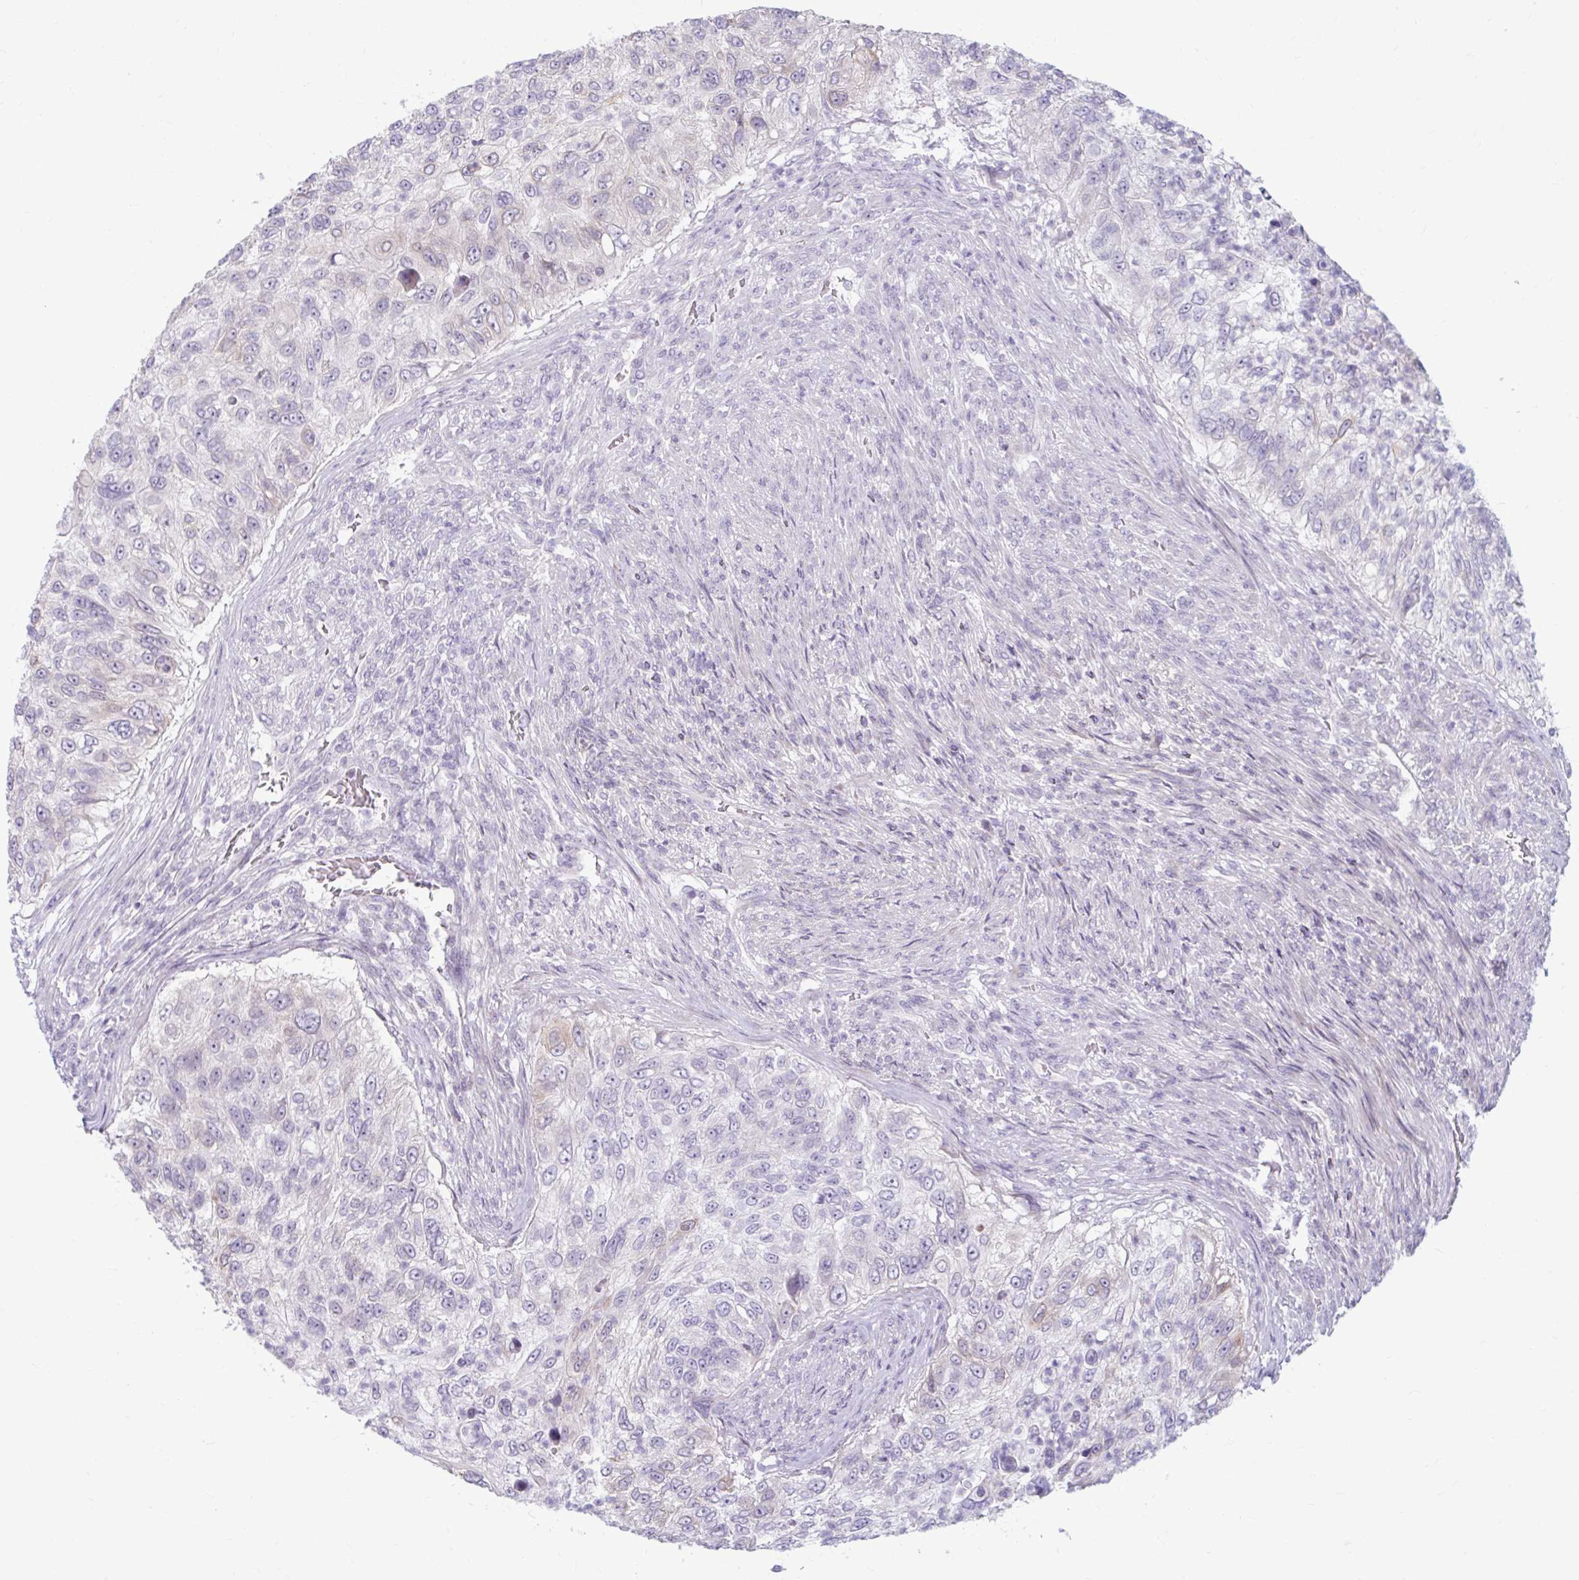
{"staining": {"intensity": "negative", "quantity": "none", "location": "none"}, "tissue": "urothelial cancer", "cell_type": "Tumor cells", "image_type": "cancer", "snomed": [{"axis": "morphology", "description": "Urothelial carcinoma, High grade"}, {"axis": "topography", "description": "Urinary bladder"}], "caption": "Immunohistochemistry (IHC) histopathology image of high-grade urothelial carcinoma stained for a protein (brown), which demonstrates no positivity in tumor cells.", "gene": "MSMO1", "patient": {"sex": "female", "age": 60}}